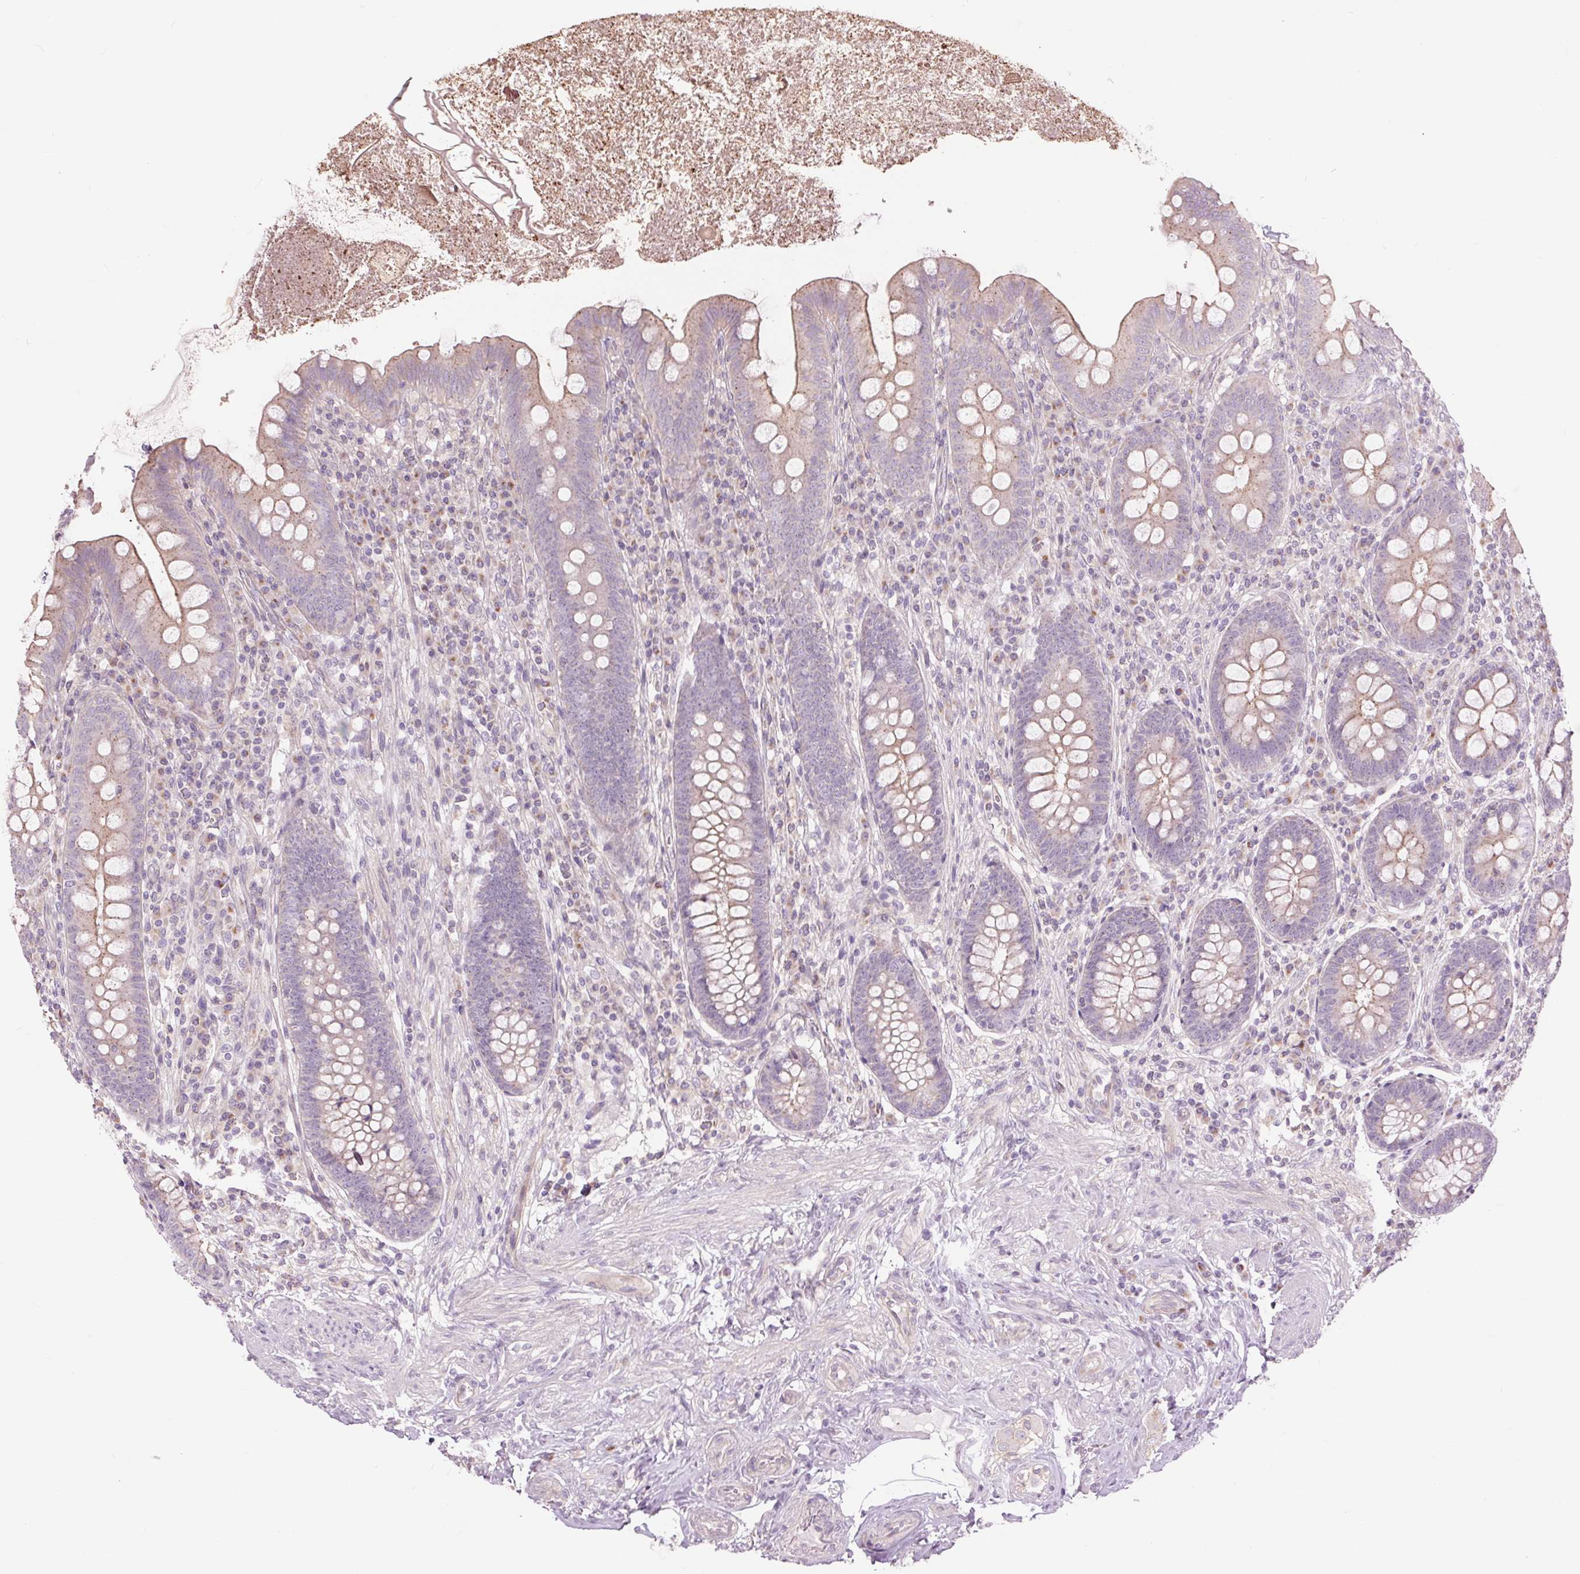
{"staining": {"intensity": "weak", "quantity": "<25%", "location": "cytoplasmic/membranous"}, "tissue": "appendix", "cell_type": "Glandular cells", "image_type": "normal", "snomed": [{"axis": "morphology", "description": "Normal tissue, NOS"}, {"axis": "topography", "description": "Appendix"}], "caption": "This is a micrograph of IHC staining of unremarkable appendix, which shows no expression in glandular cells. The staining was performed using DAB (3,3'-diaminobenzidine) to visualize the protein expression in brown, while the nuclei were stained in blue with hematoxylin (Magnification: 20x).", "gene": "CTNNA3", "patient": {"sex": "male", "age": 71}}